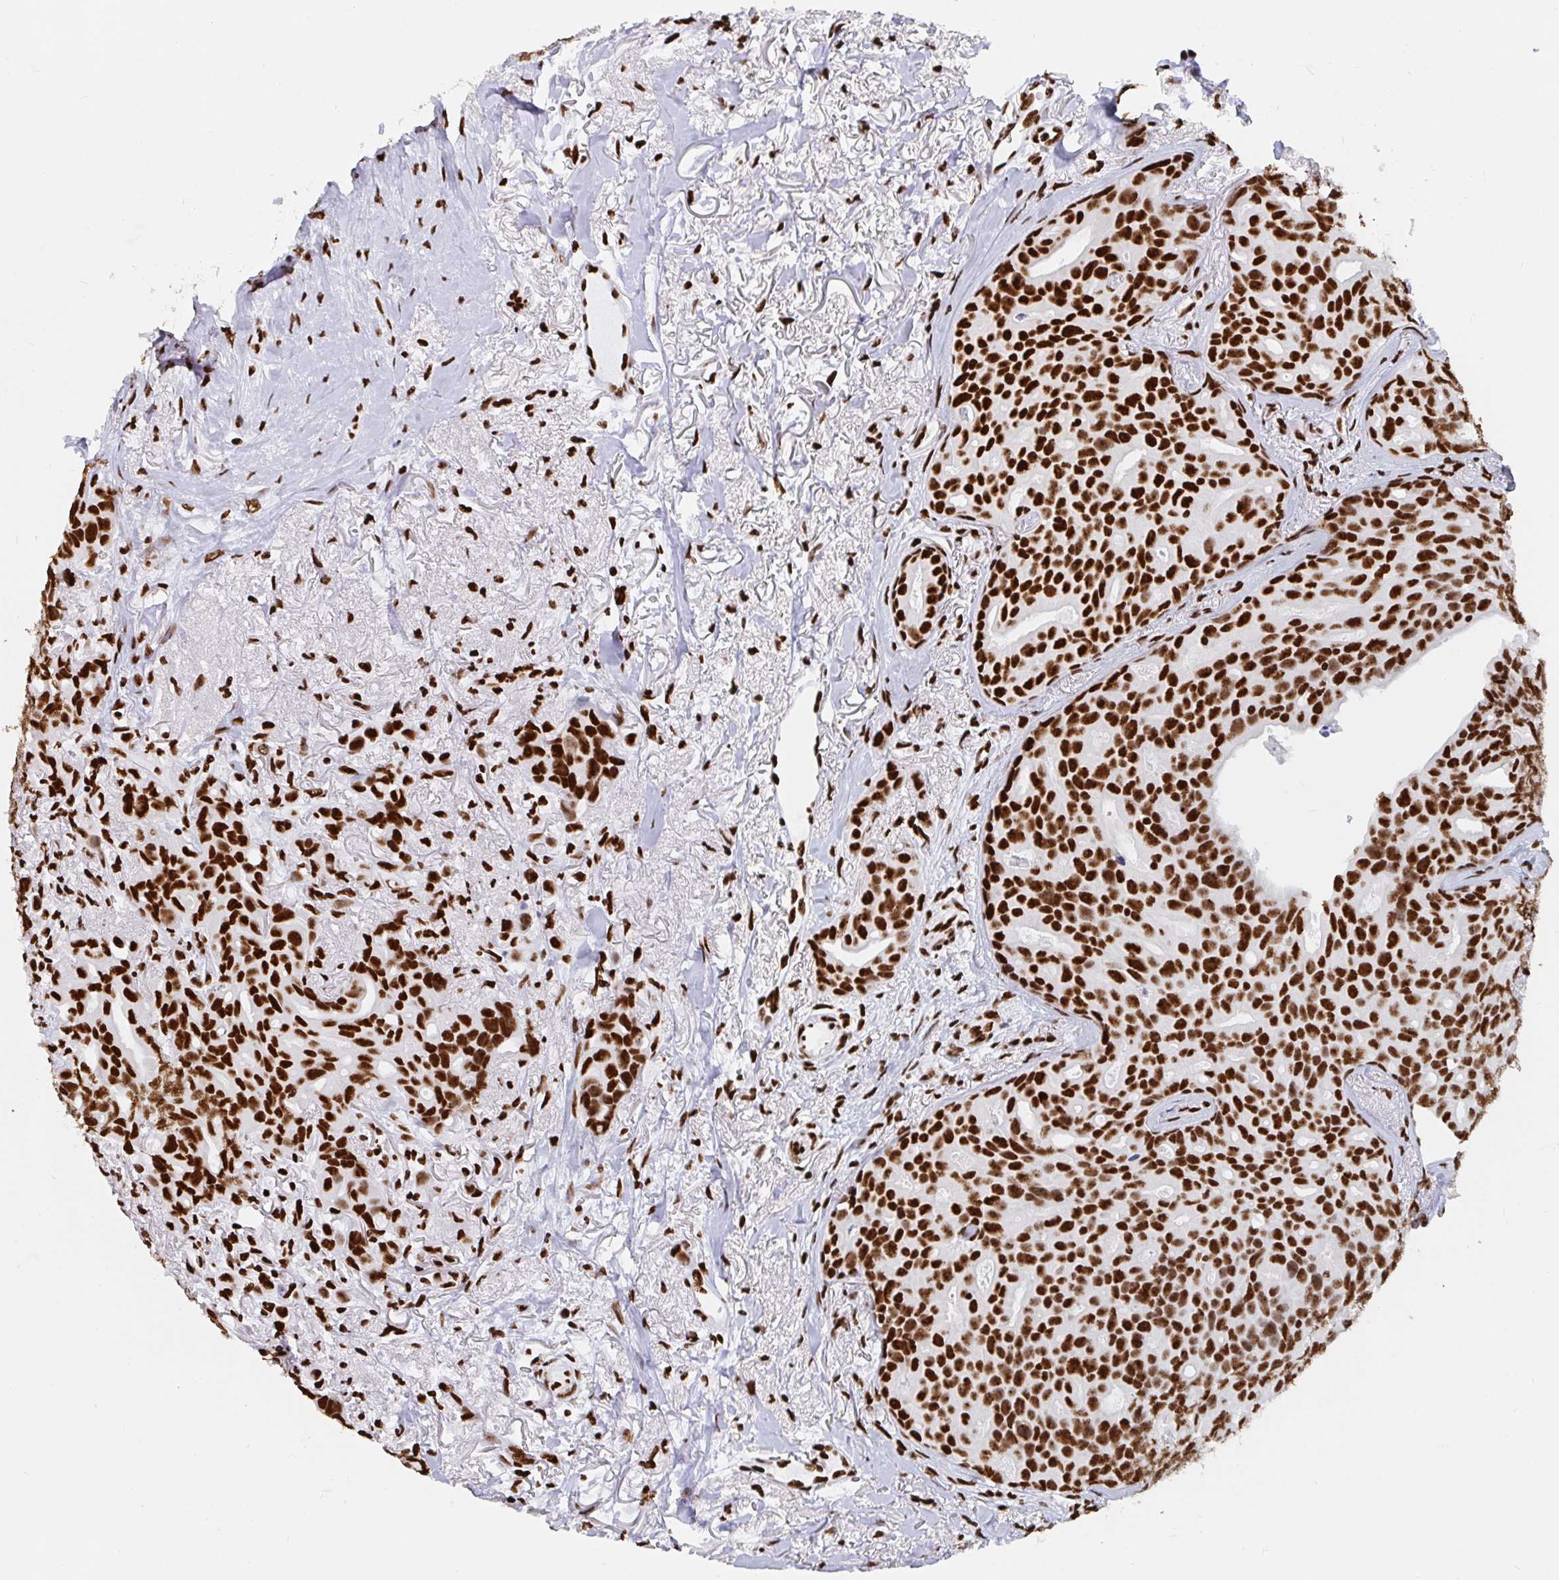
{"staining": {"intensity": "strong", "quantity": ">75%", "location": "nuclear"}, "tissue": "breast cancer", "cell_type": "Tumor cells", "image_type": "cancer", "snomed": [{"axis": "morphology", "description": "Duct carcinoma"}, {"axis": "topography", "description": "Breast"}], "caption": "Breast intraductal carcinoma tissue exhibits strong nuclear expression in approximately >75% of tumor cells, visualized by immunohistochemistry.", "gene": "EWSR1", "patient": {"sex": "female", "age": 54}}